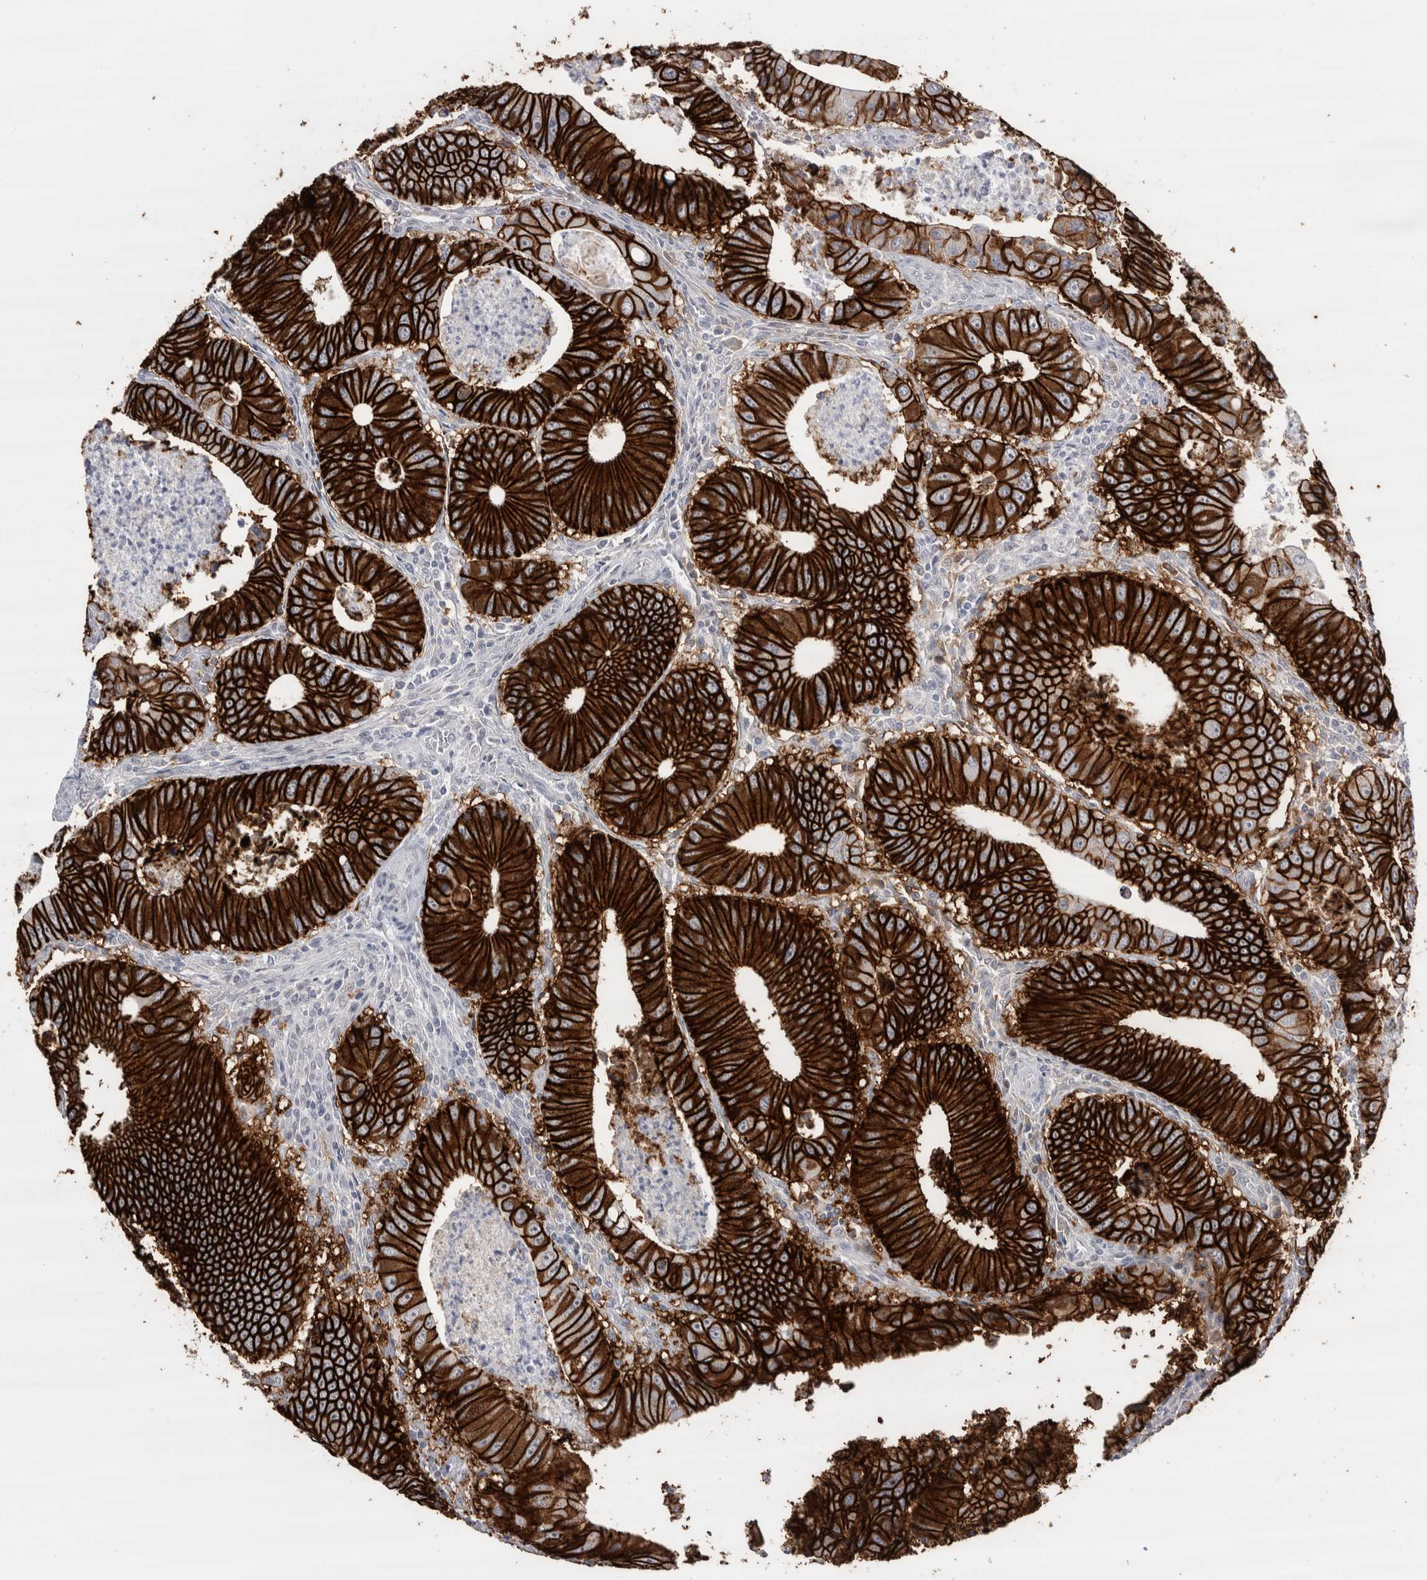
{"staining": {"intensity": "strong", "quantity": ">75%", "location": "cytoplasmic/membranous"}, "tissue": "colorectal cancer", "cell_type": "Tumor cells", "image_type": "cancer", "snomed": [{"axis": "morphology", "description": "Inflammation, NOS"}, {"axis": "morphology", "description": "Adenocarcinoma, NOS"}, {"axis": "topography", "description": "Colon"}], "caption": "This micrograph shows adenocarcinoma (colorectal) stained with immunohistochemistry to label a protein in brown. The cytoplasmic/membranous of tumor cells show strong positivity for the protein. Nuclei are counter-stained blue.", "gene": "CDH17", "patient": {"sex": "male", "age": 72}}